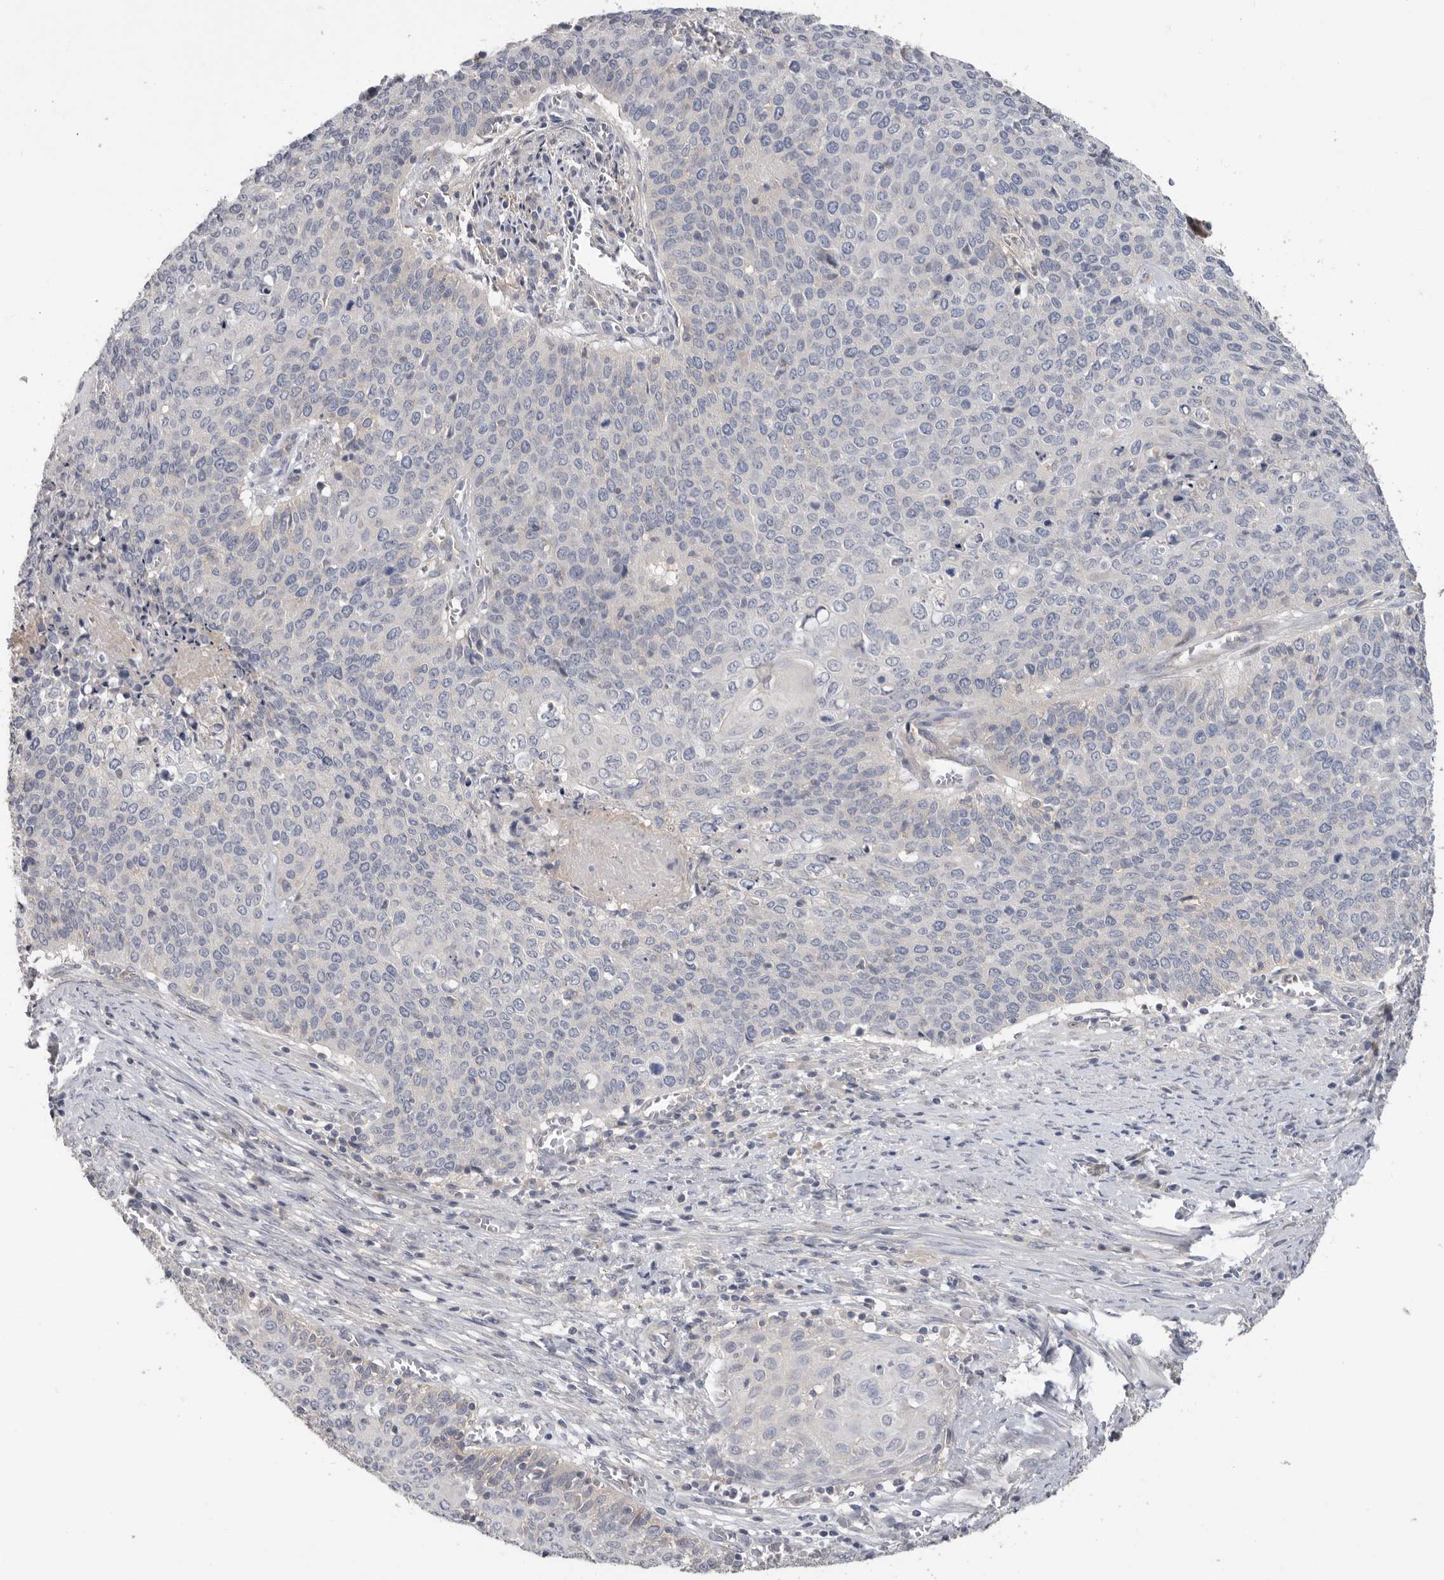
{"staining": {"intensity": "negative", "quantity": "none", "location": "none"}, "tissue": "cervical cancer", "cell_type": "Tumor cells", "image_type": "cancer", "snomed": [{"axis": "morphology", "description": "Squamous cell carcinoma, NOS"}, {"axis": "topography", "description": "Cervix"}], "caption": "Cervical cancer (squamous cell carcinoma) was stained to show a protein in brown. There is no significant expression in tumor cells. (DAB immunohistochemistry, high magnification).", "gene": "WDTC1", "patient": {"sex": "female", "age": 39}}